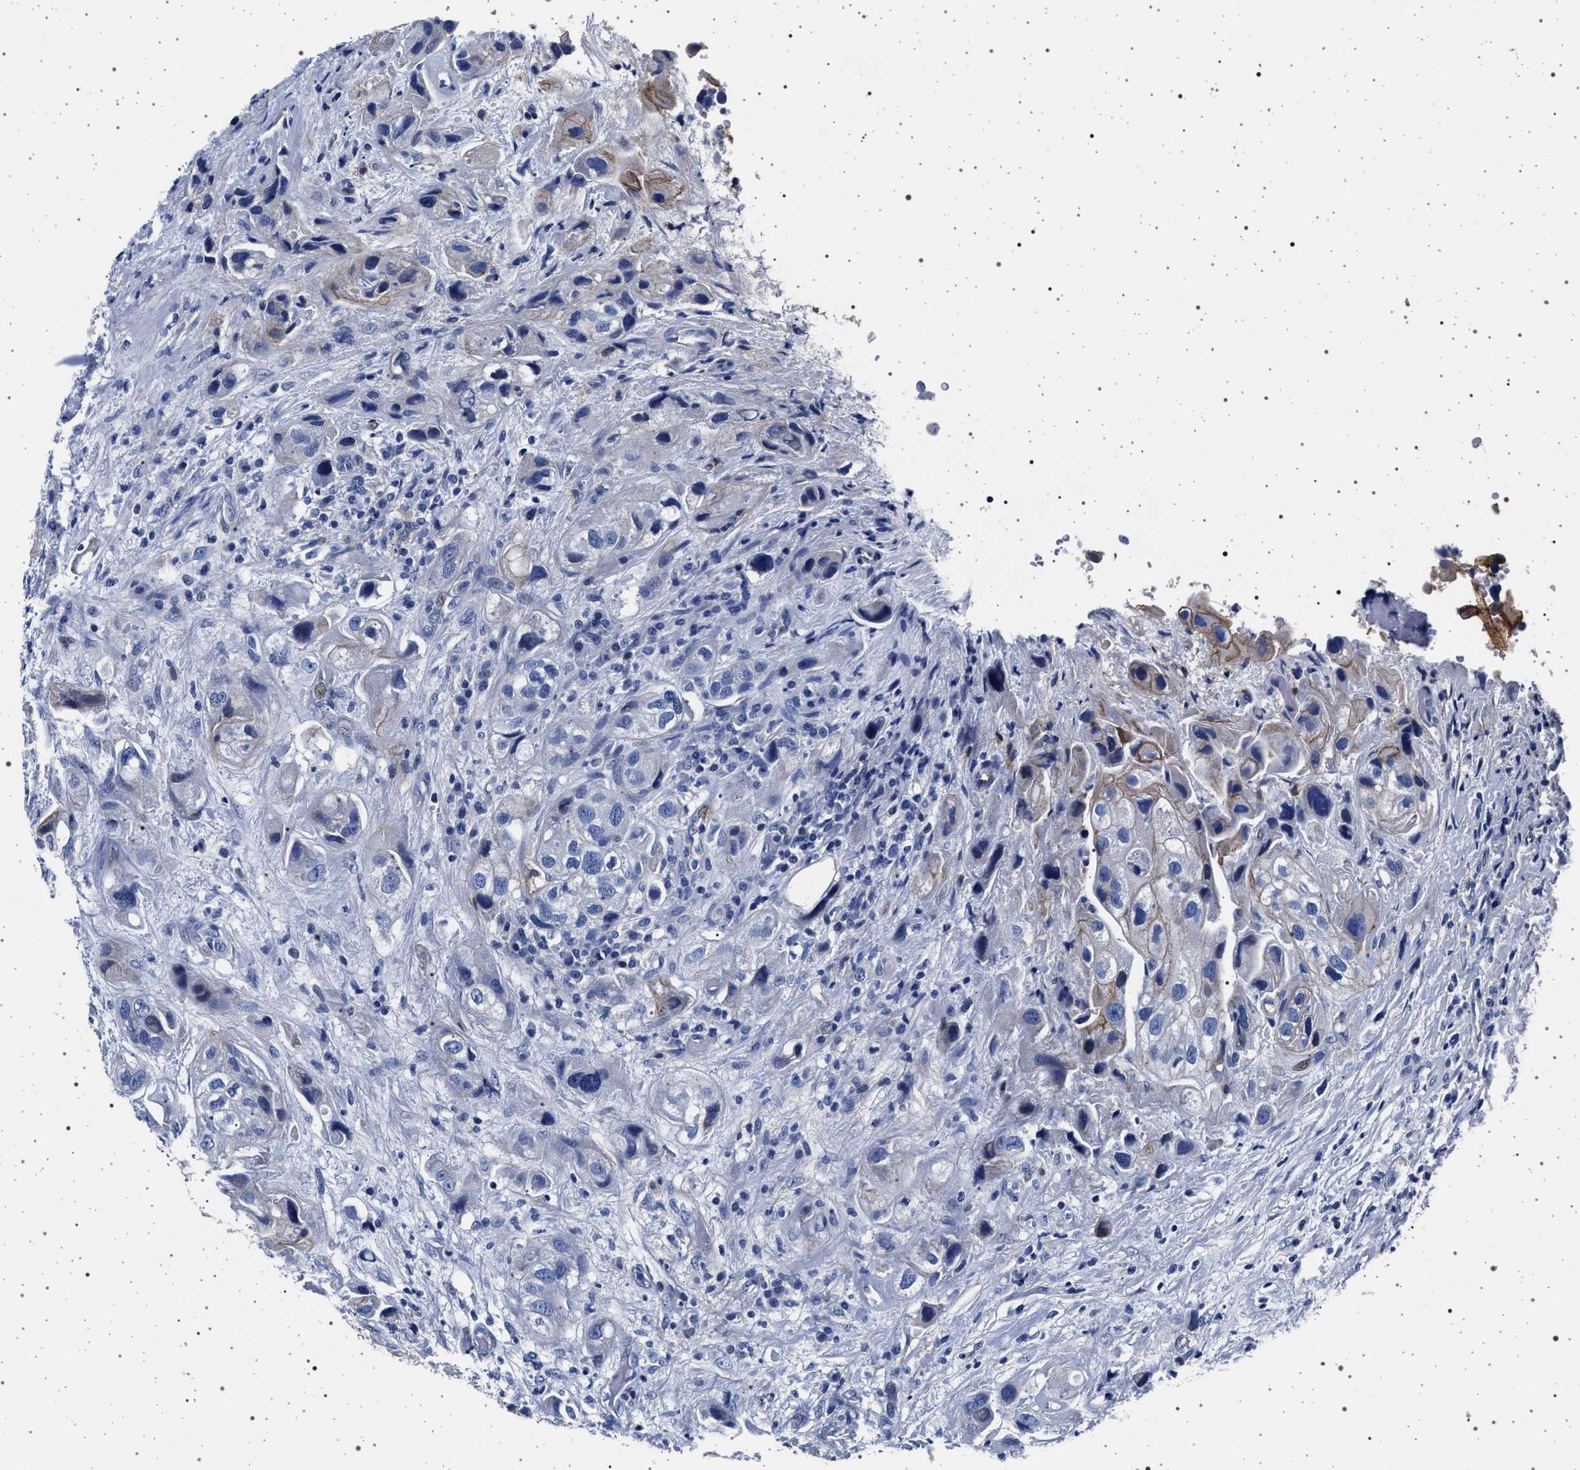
{"staining": {"intensity": "moderate", "quantity": "<25%", "location": "cytoplasmic/membranous"}, "tissue": "urothelial cancer", "cell_type": "Tumor cells", "image_type": "cancer", "snomed": [{"axis": "morphology", "description": "Urothelial carcinoma, High grade"}, {"axis": "topography", "description": "Urinary bladder"}], "caption": "Immunohistochemistry (IHC) staining of urothelial carcinoma (high-grade), which displays low levels of moderate cytoplasmic/membranous expression in about <25% of tumor cells indicating moderate cytoplasmic/membranous protein positivity. The staining was performed using DAB (3,3'-diaminobenzidine) (brown) for protein detection and nuclei were counterstained in hematoxylin (blue).", "gene": "SLC9A1", "patient": {"sex": "female", "age": 64}}